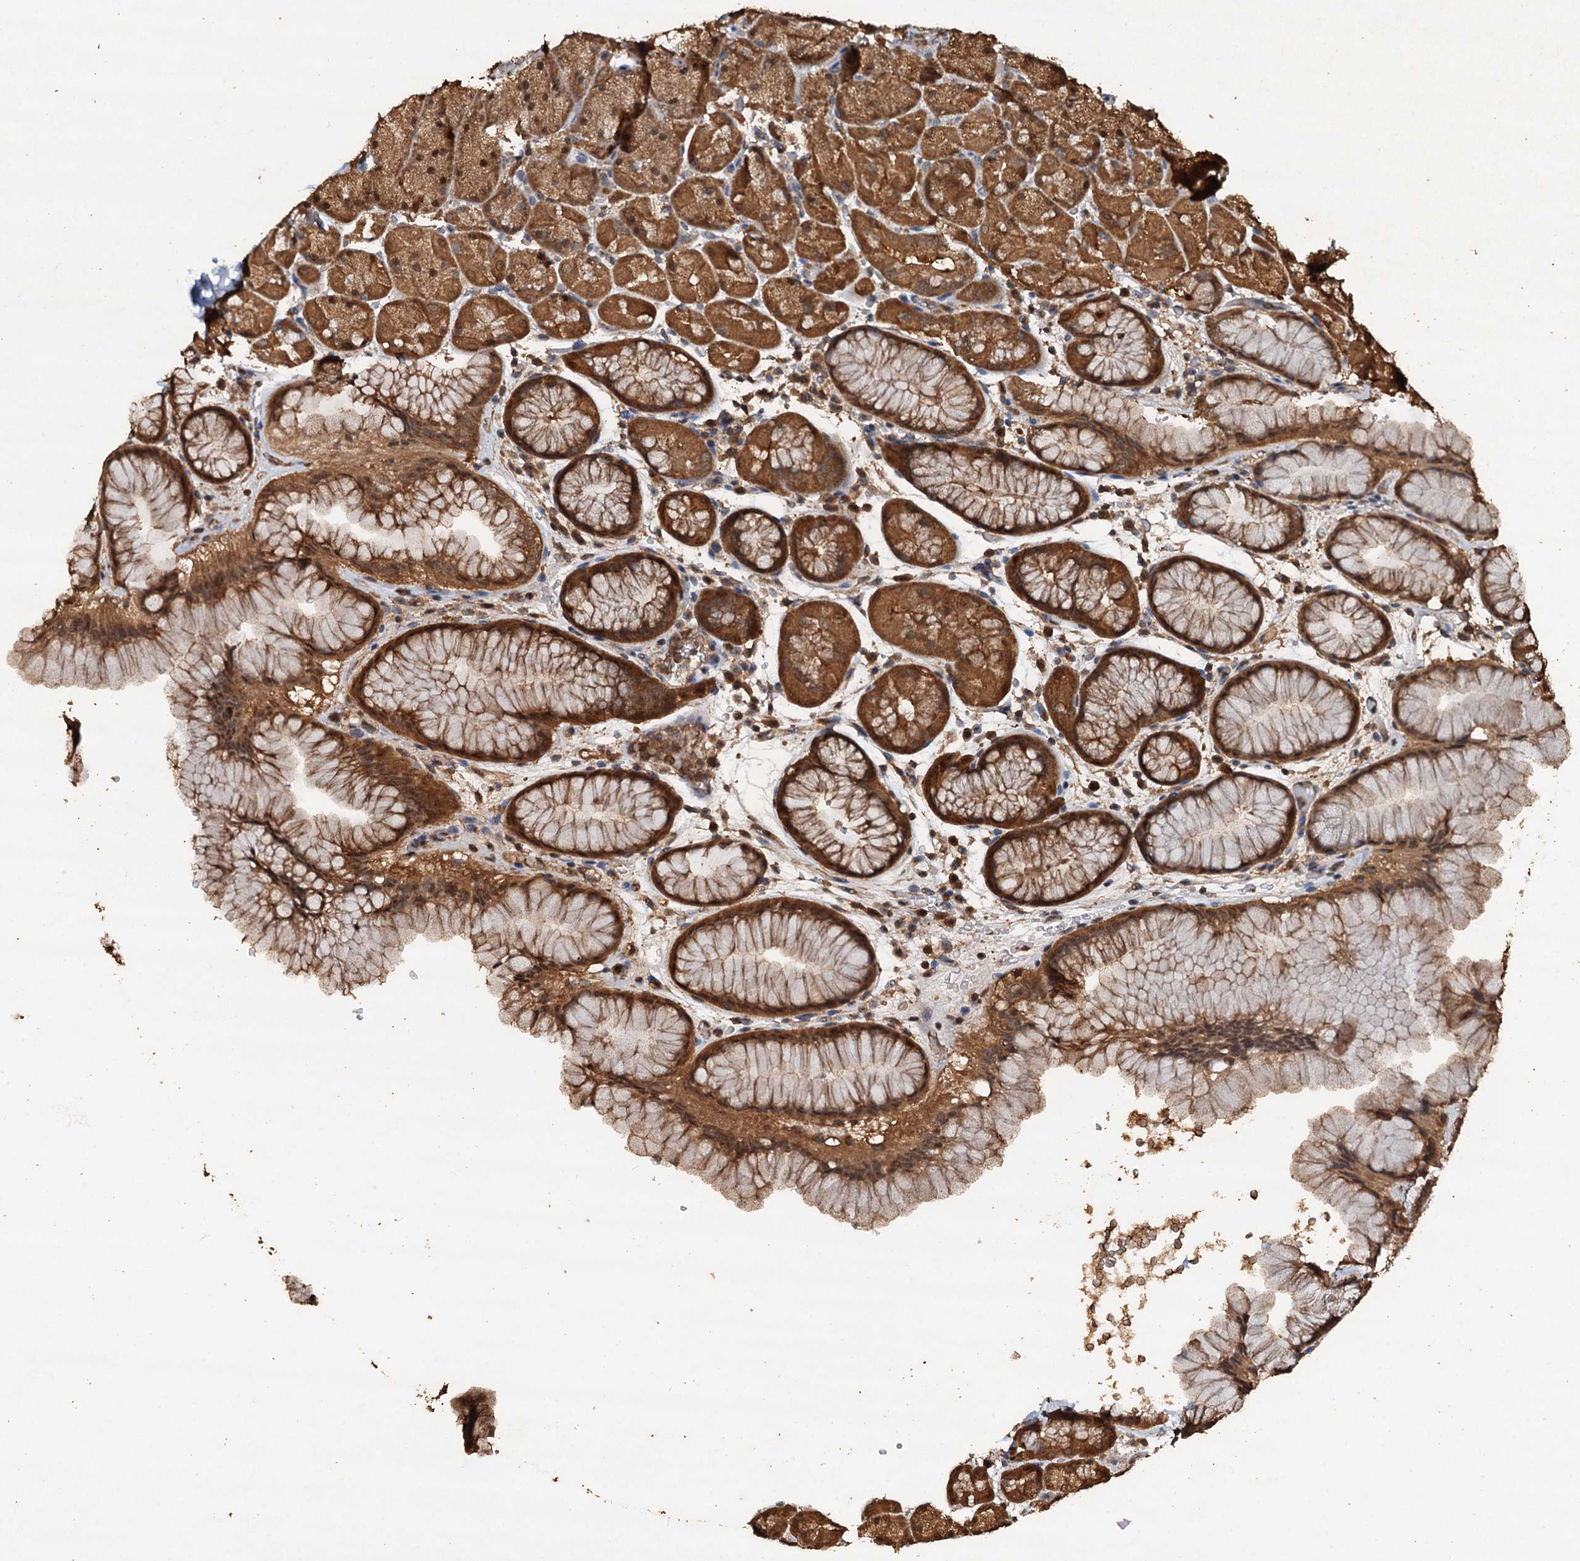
{"staining": {"intensity": "moderate", "quantity": ">75%", "location": "cytoplasmic/membranous,nuclear"}, "tissue": "stomach", "cell_type": "Glandular cells", "image_type": "normal", "snomed": [{"axis": "morphology", "description": "Normal tissue, NOS"}, {"axis": "topography", "description": "Stomach, upper"}, {"axis": "topography", "description": "Stomach, lower"}], "caption": "Immunohistochemistry (IHC) staining of unremarkable stomach, which exhibits medium levels of moderate cytoplasmic/membranous,nuclear expression in approximately >75% of glandular cells indicating moderate cytoplasmic/membranous,nuclear protein expression. The staining was performed using DAB (3,3'-diaminobenzidine) (brown) for protein detection and nuclei were counterstained in hematoxylin (blue).", "gene": "PSMD9", "patient": {"sex": "male", "age": 67}}